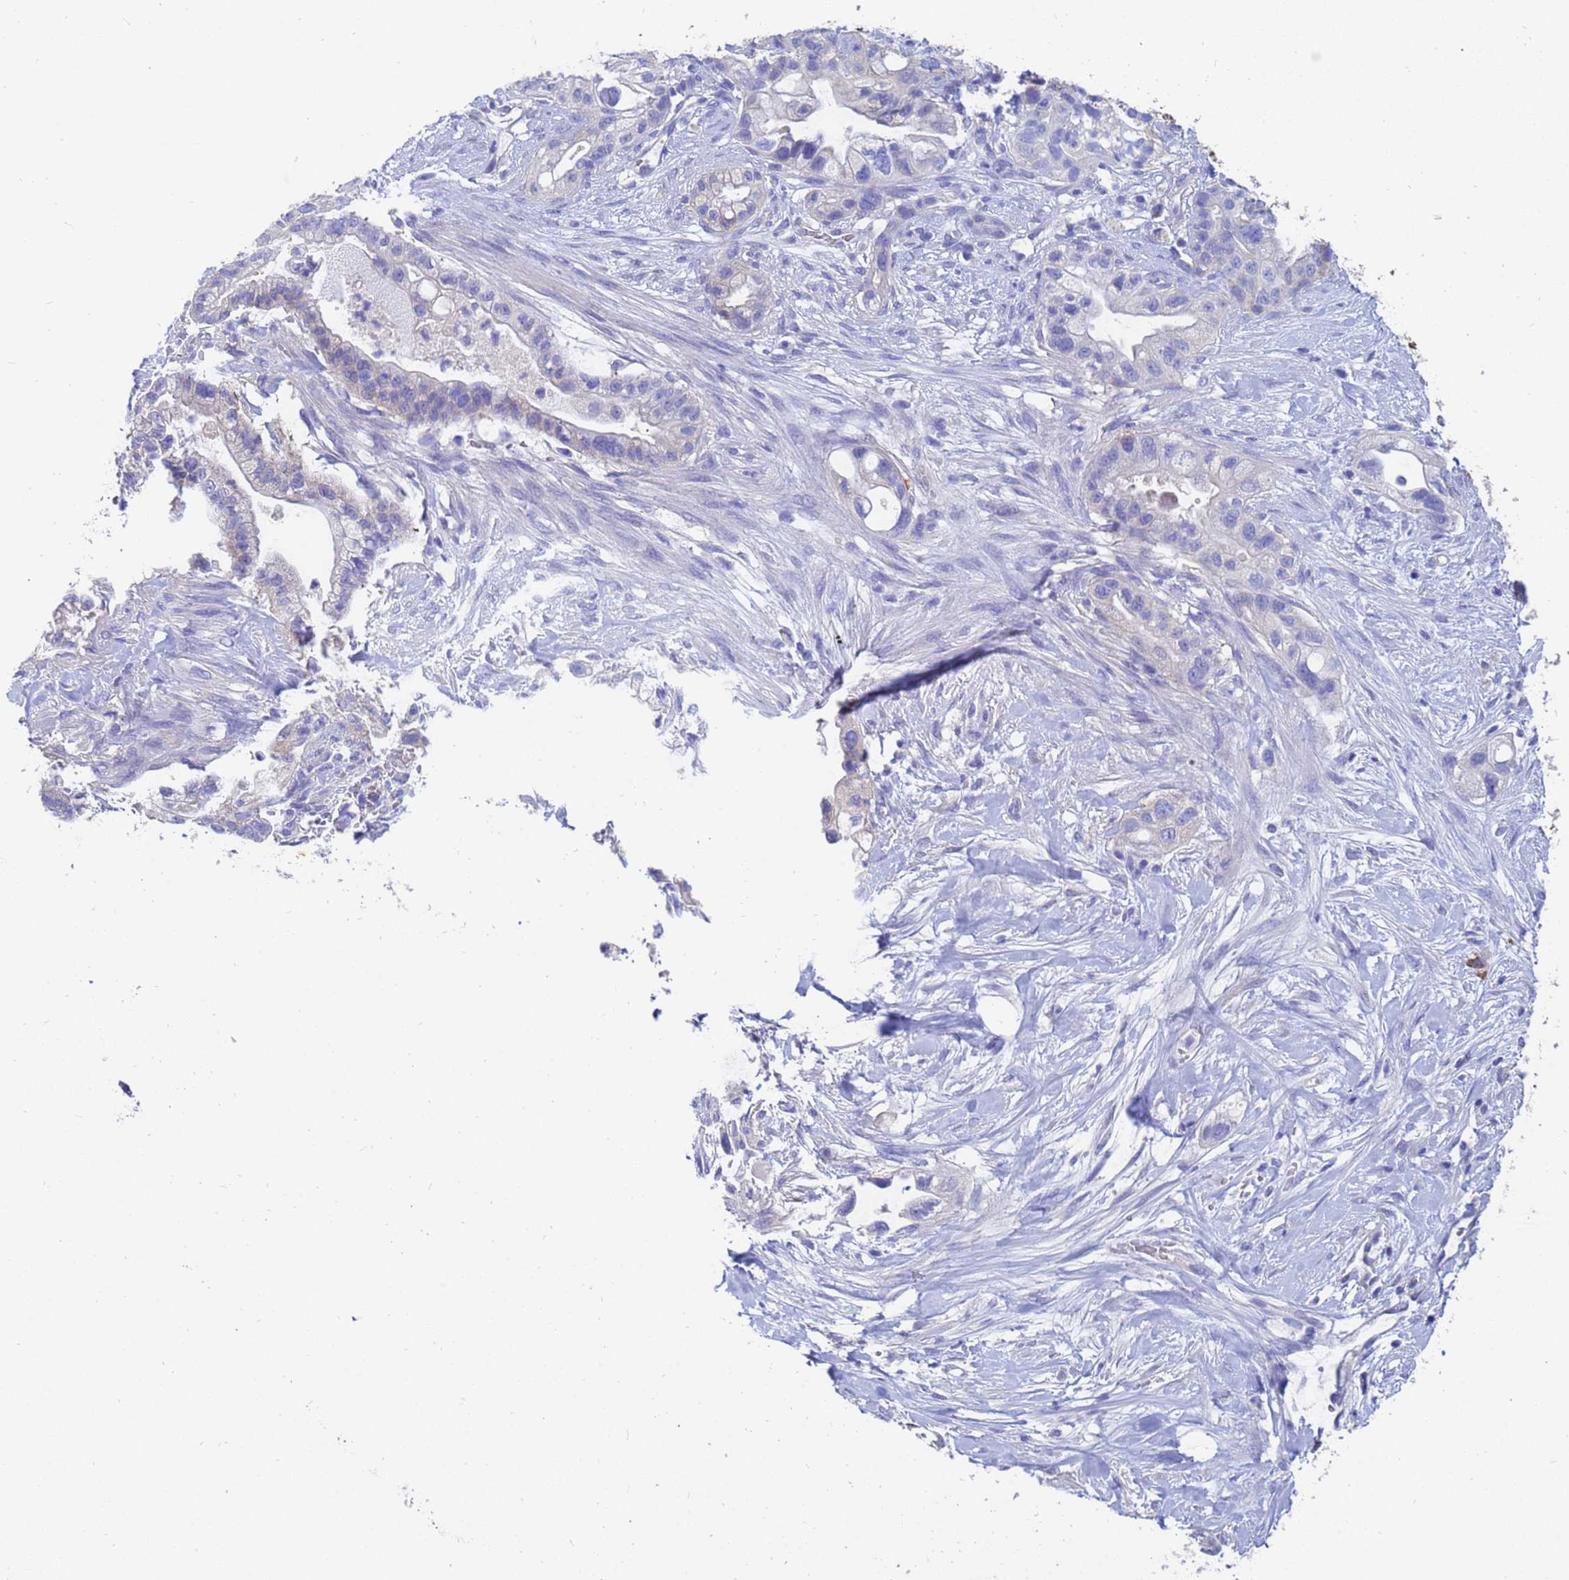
{"staining": {"intensity": "negative", "quantity": "none", "location": "none"}, "tissue": "pancreatic cancer", "cell_type": "Tumor cells", "image_type": "cancer", "snomed": [{"axis": "morphology", "description": "Adenocarcinoma, NOS"}, {"axis": "topography", "description": "Pancreas"}], "caption": "The histopathology image shows no significant expression in tumor cells of pancreatic adenocarcinoma. (DAB (3,3'-diaminobenzidine) IHC, high magnification).", "gene": "UBE2O", "patient": {"sex": "male", "age": 44}}